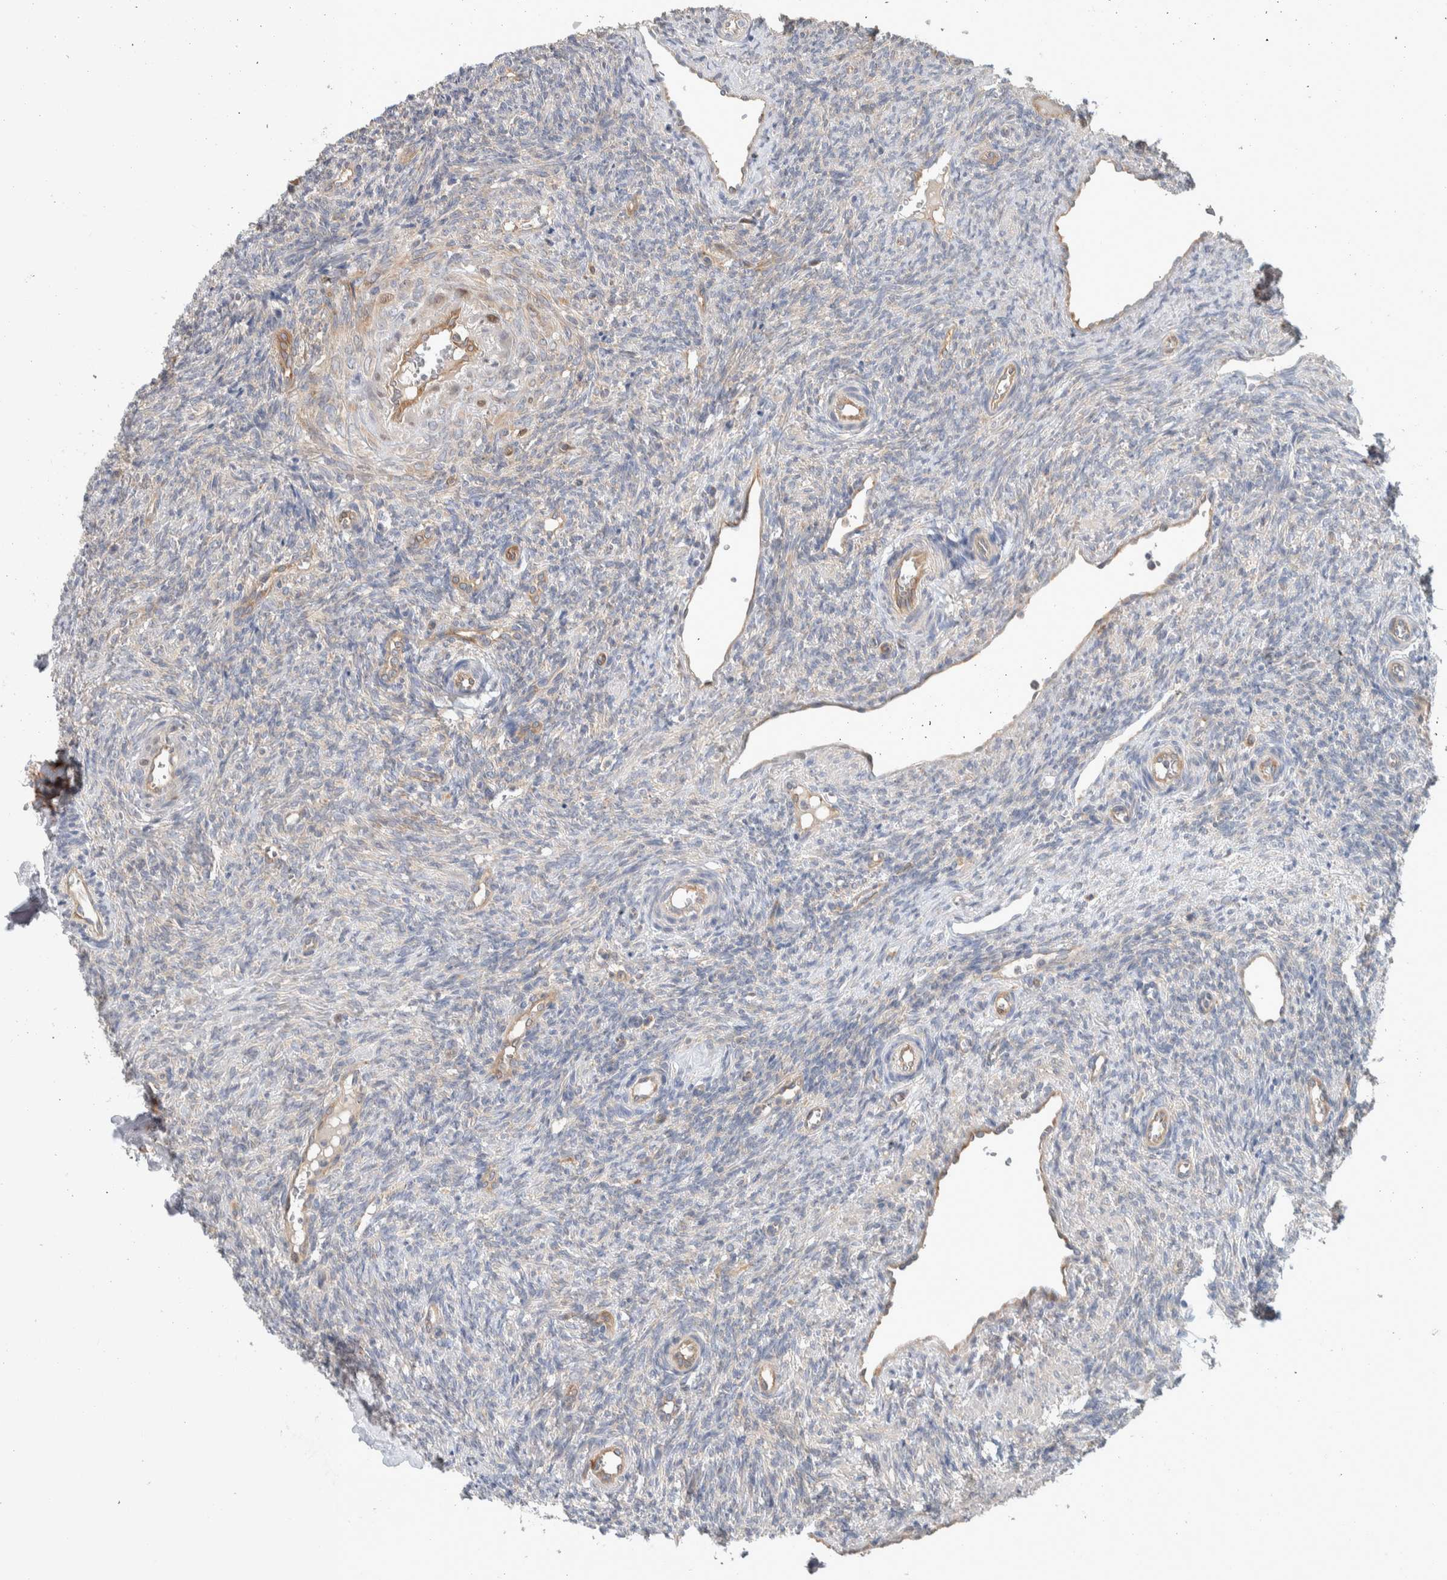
{"staining": {"intensity": "weak", "quantity": "<25%", "location": "cytoplasmic/membranous"}, "tissue": "ovary", "cell_type": "Follicle cells", "image_type": "normal", "snomed": [{"axis": "morphology", "description": "Normal tissue, NOS"}, {"axis": "topography", "description": "Ovary"}], "caption": "Image shows no protein staining in follicle cells of unremarkable ovary. (DAB IHC, high magnification).", "gene": "NFKB2", "patient": {"sex": "female", "age": 41}}